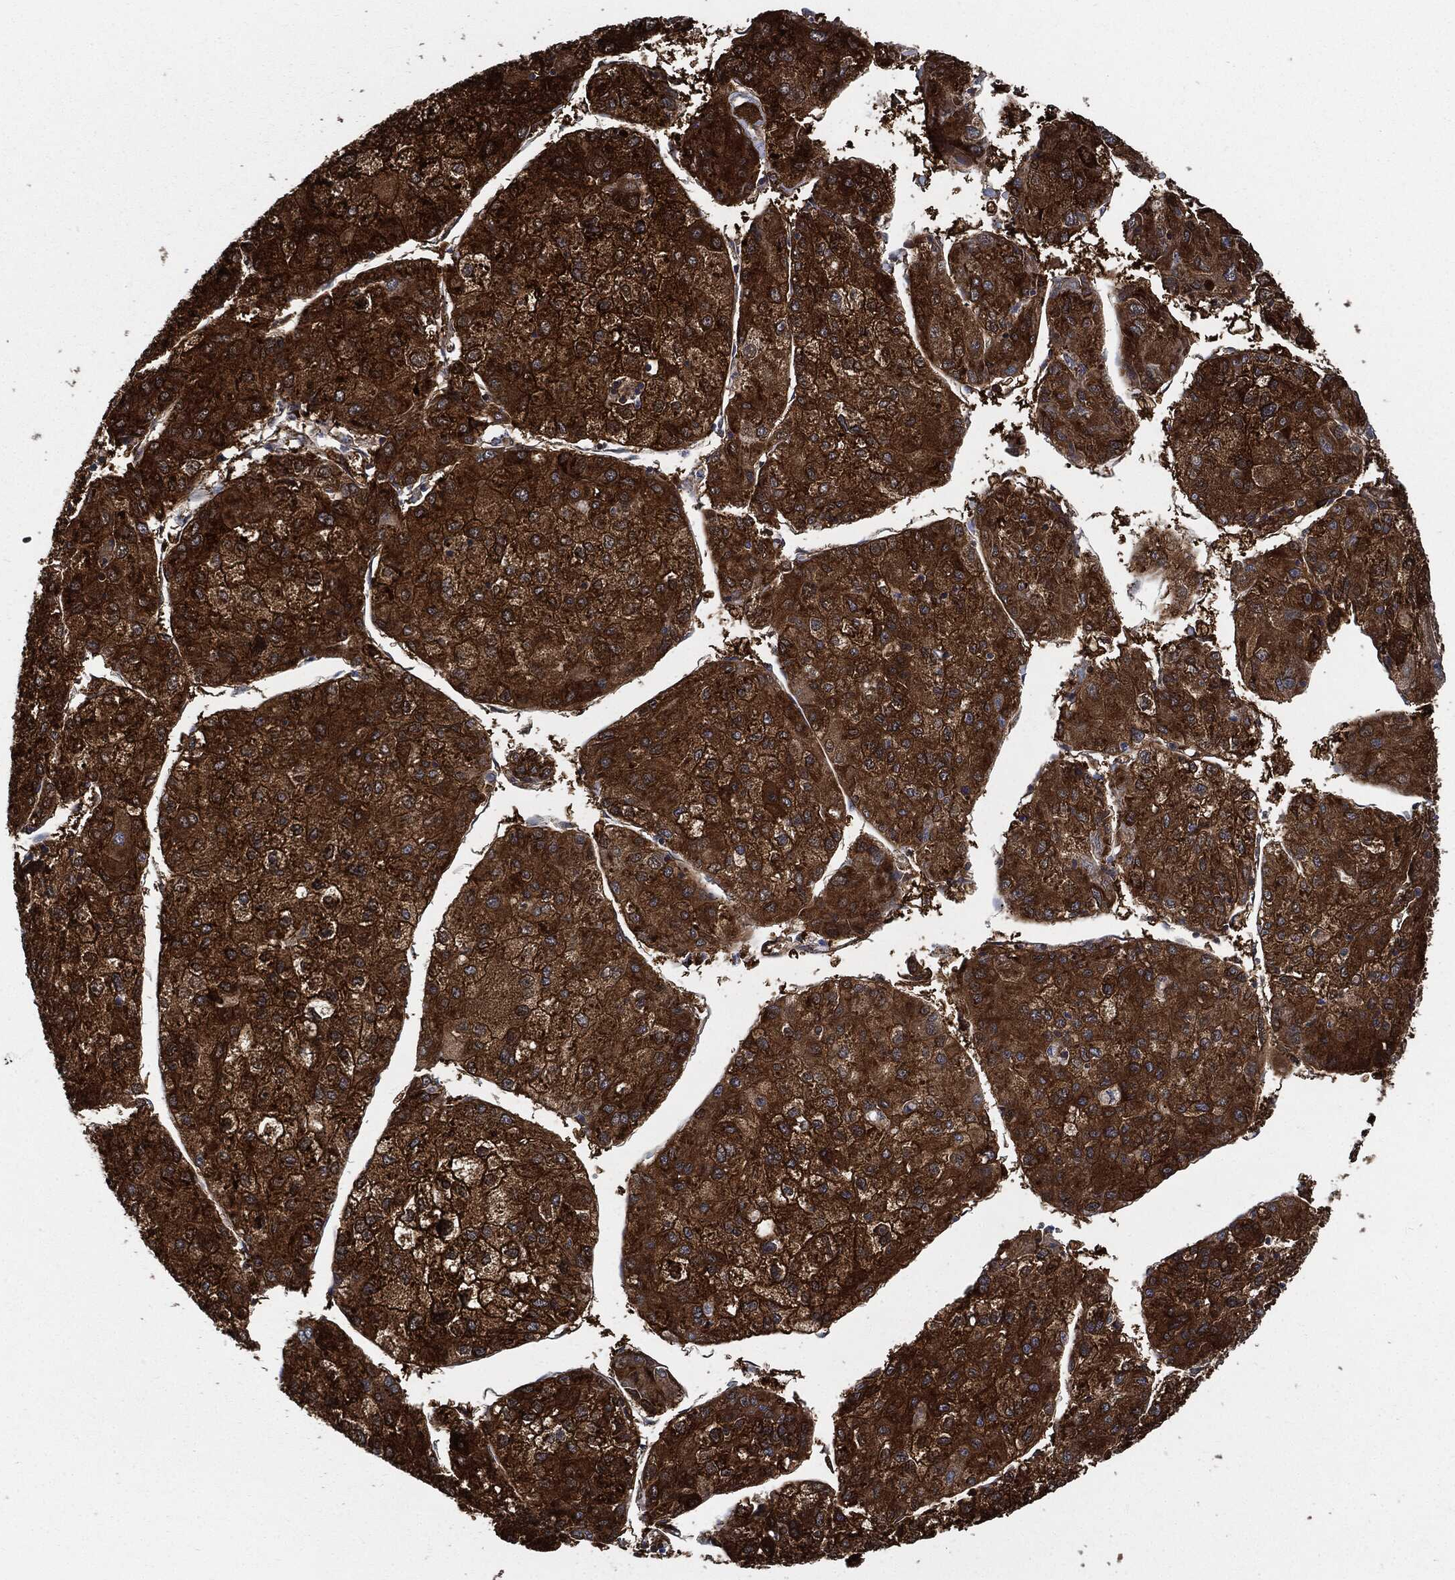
{"staining": {"intensity": "strong", "quantity": ">75%", "location": "cytoplasmic/membranous"}, "tissue": "liver cancer", "cell_type": "Tumor cells", "image_type": "cancer", "snomed": [{"axis": "morphology", "description": "Carcinoma, Hepatocellular, NOS"}, {"axis": "topography", "description": "Liver"}], "caption": "Brown immunohistochemical staining in human liver hepatocellular carcinoma reveals strong cytoplasmic/membranous expression in approximately >75% of tumor cells.", "gene": "PRDX2", "patient": {"sex": "male", "age": 43}}